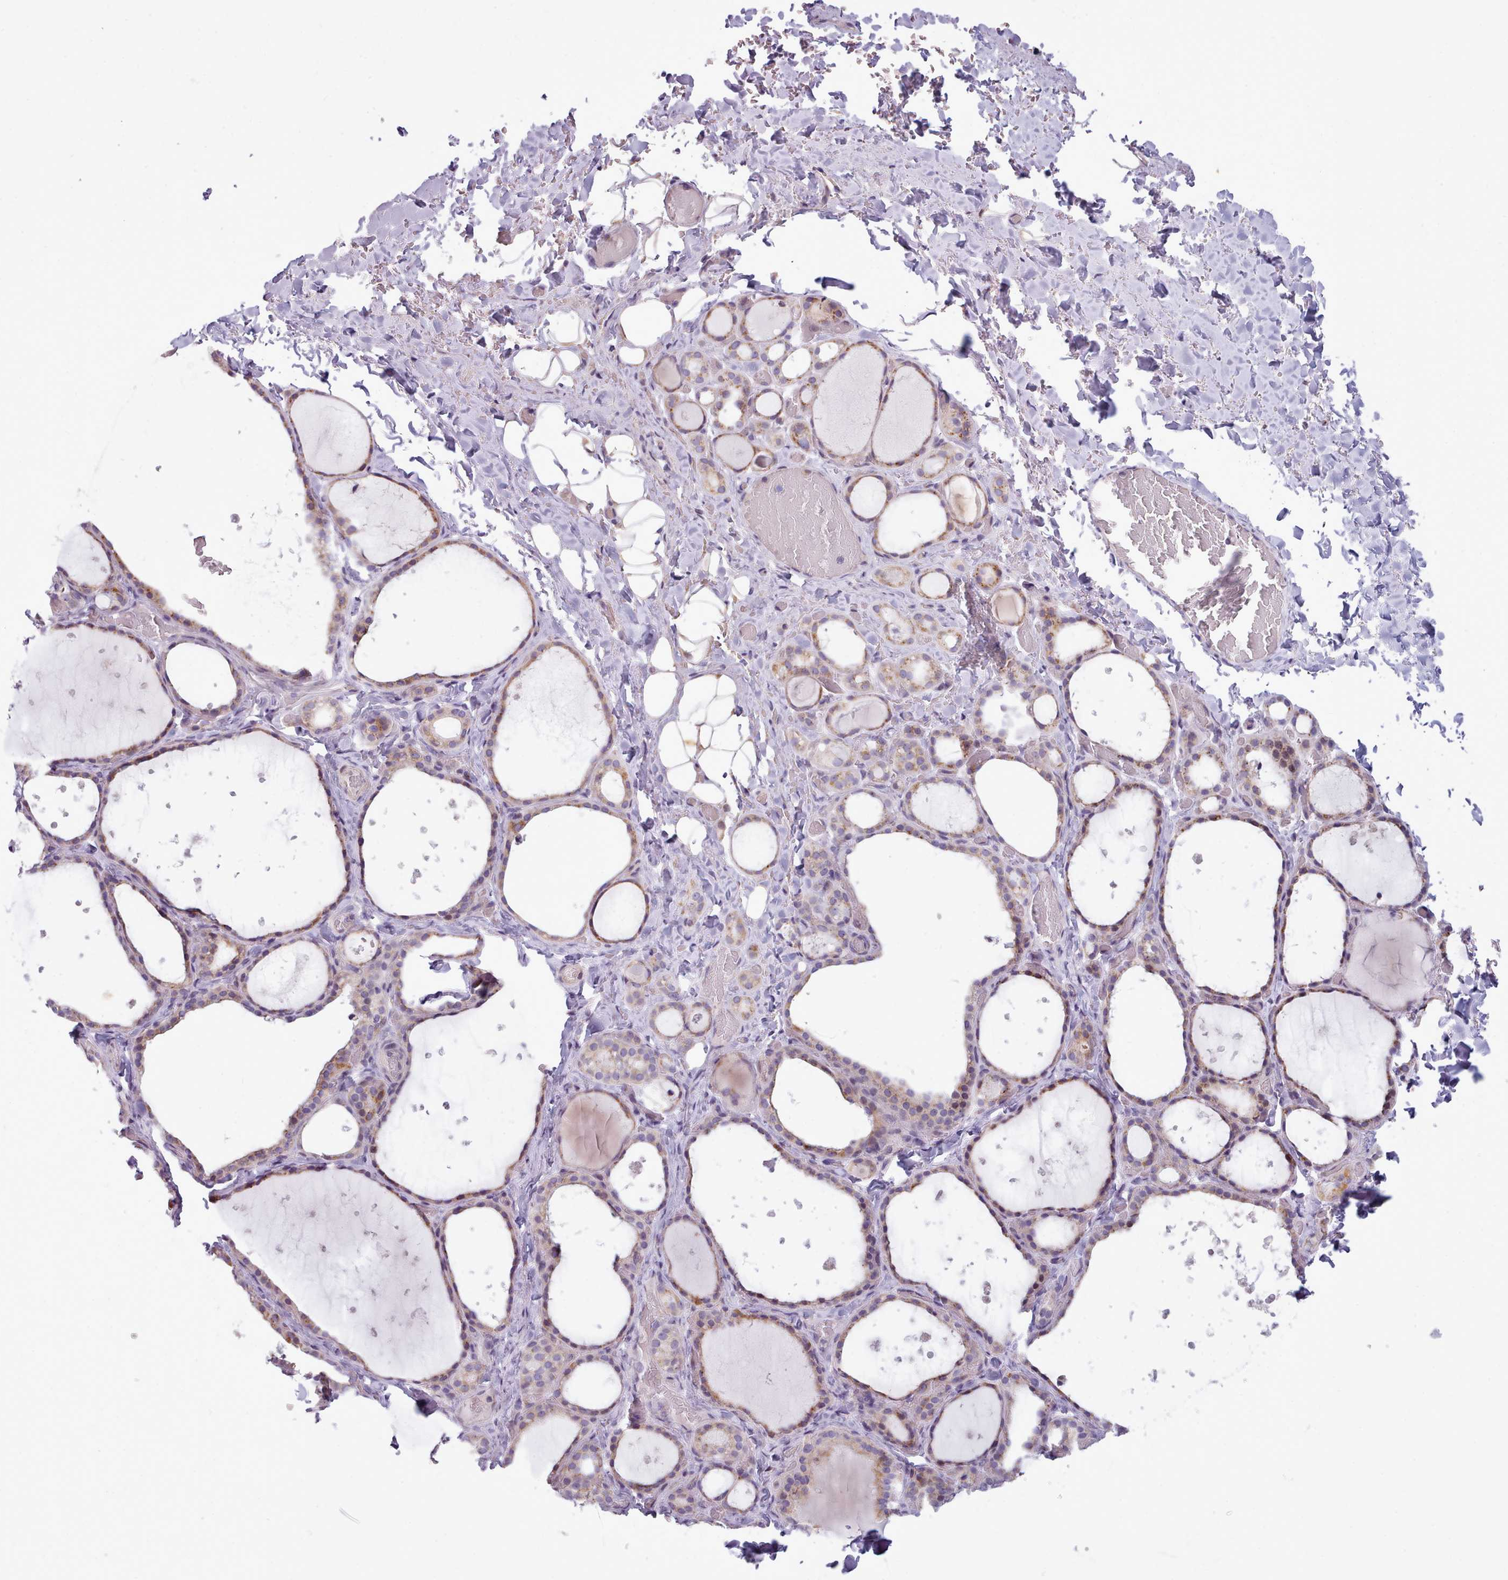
{"staining": {"intensity": "moderate", "quantity": ">75%", "location": "cytoplasmic/membranous"}, "tissue": "thyroid gland", "cell_type": "Glandular cells", "image_type": "normal", "snomed": [{"axis": "morphology", "description": "Normal tissue, NOS"}, {"axis": "topography", "description": "Thyroid gland"}], "caption": "The immunohistochemical stain highlights moderate cytoplasmic/membranous expression in glandular cells of normal thyroid gland.", "gene": "SLC52A3", "patient": {"sex": "female", "age": 44}}